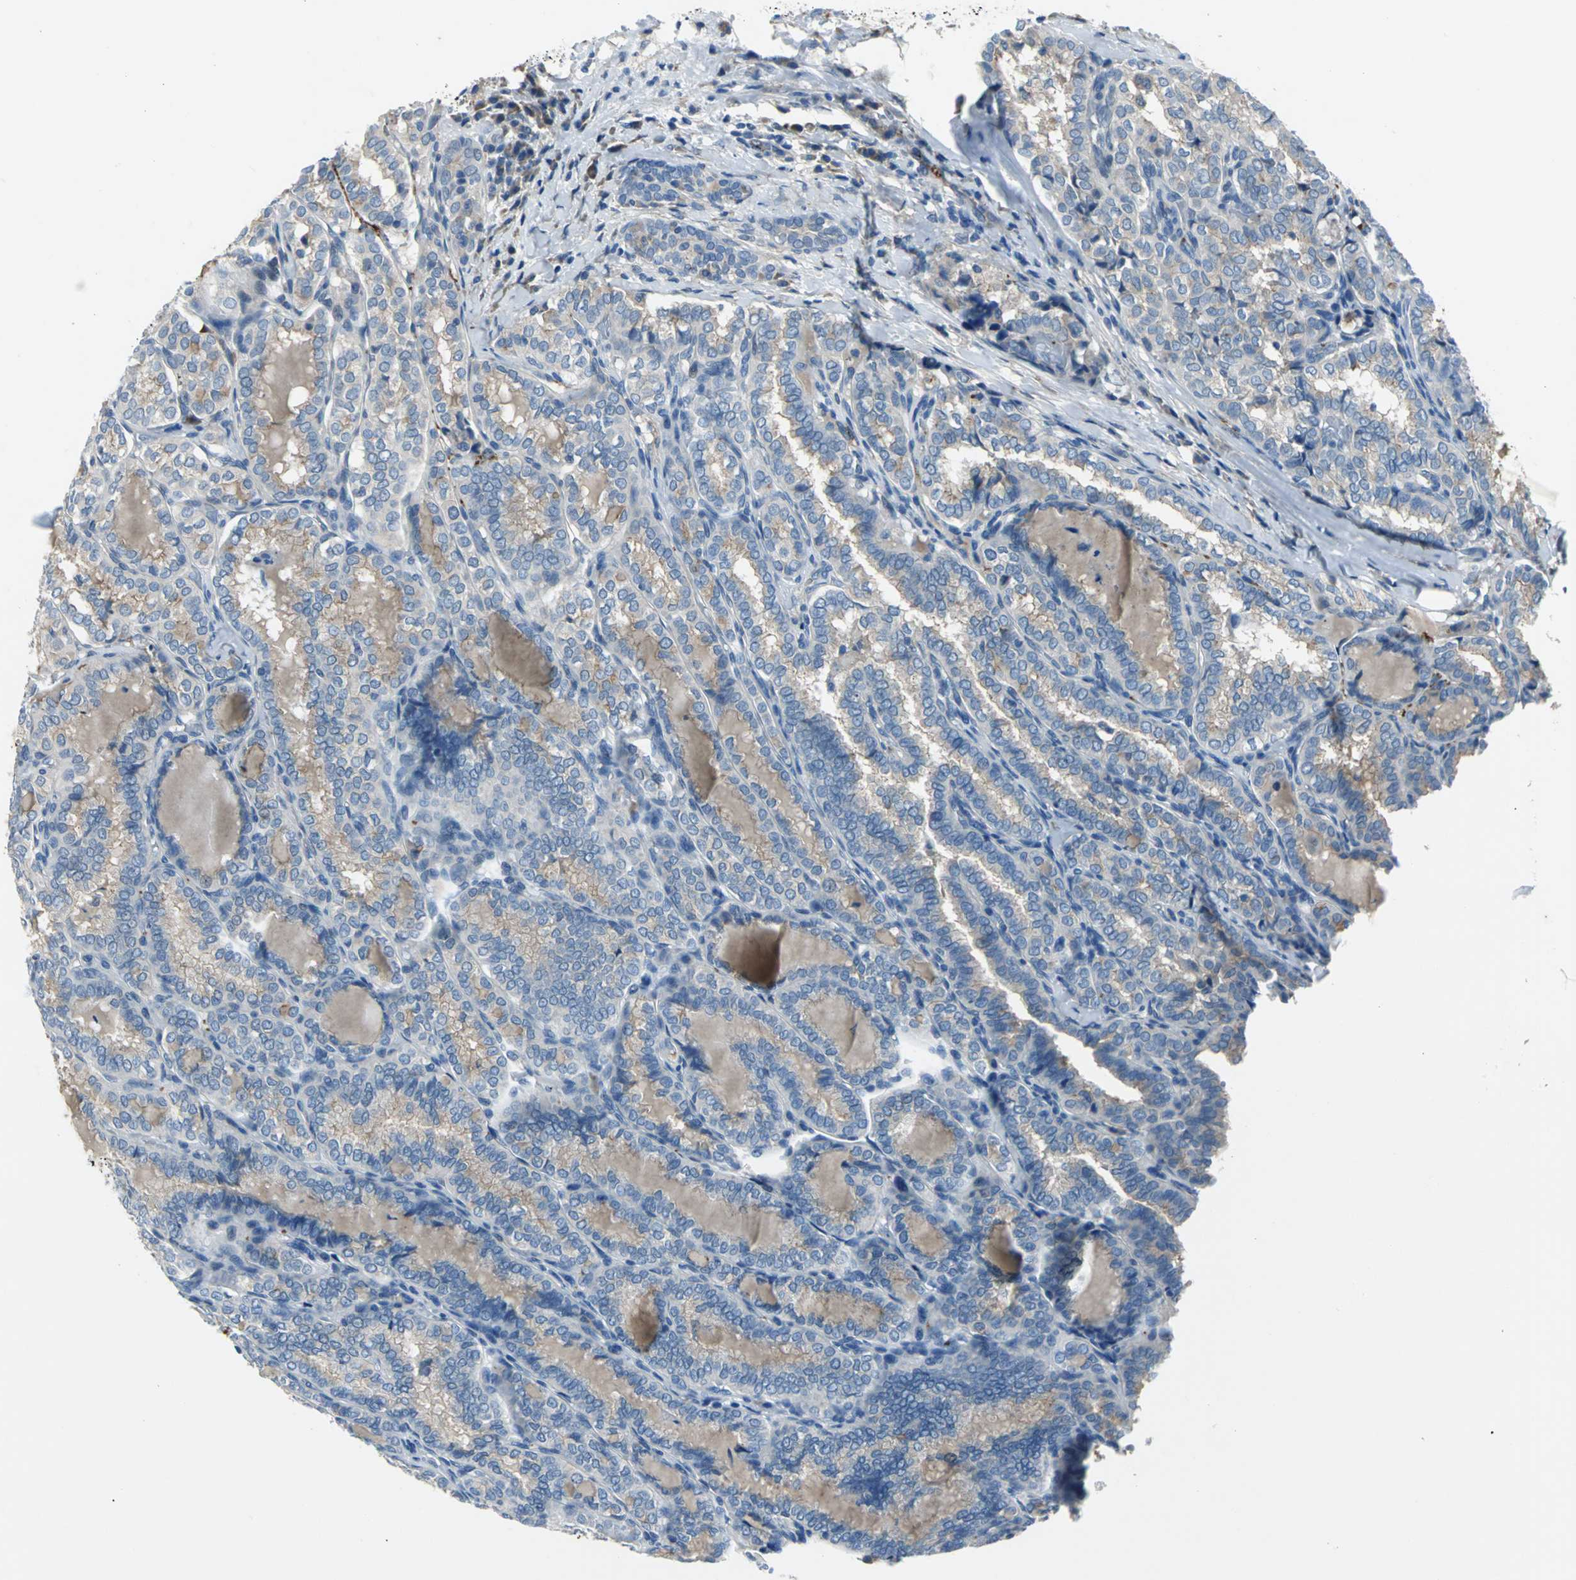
{"staining": {"intensity": "moderate", "quantity": ">75%", "location": "cytoplasmic/membranous"}, "tissue": "thyroid cancer", "cell_type": "Tumor cells", "image_type": "cancer", "snomed": [{"axis": "morphology", "description": "Papillary adenocarcinoma, NOS"}, {"axis": "topography", "description": "Thyroid gland"}], "caption": "High-power microscopy captured an IHC image of thyroid cancer (papillary adenocarcinoma), revealing moderate cytoplasmic/membranous expression in approximately >75% of tumor cells.", "gene": "SELP", "patient": {"sex": "female", "age": 30}}